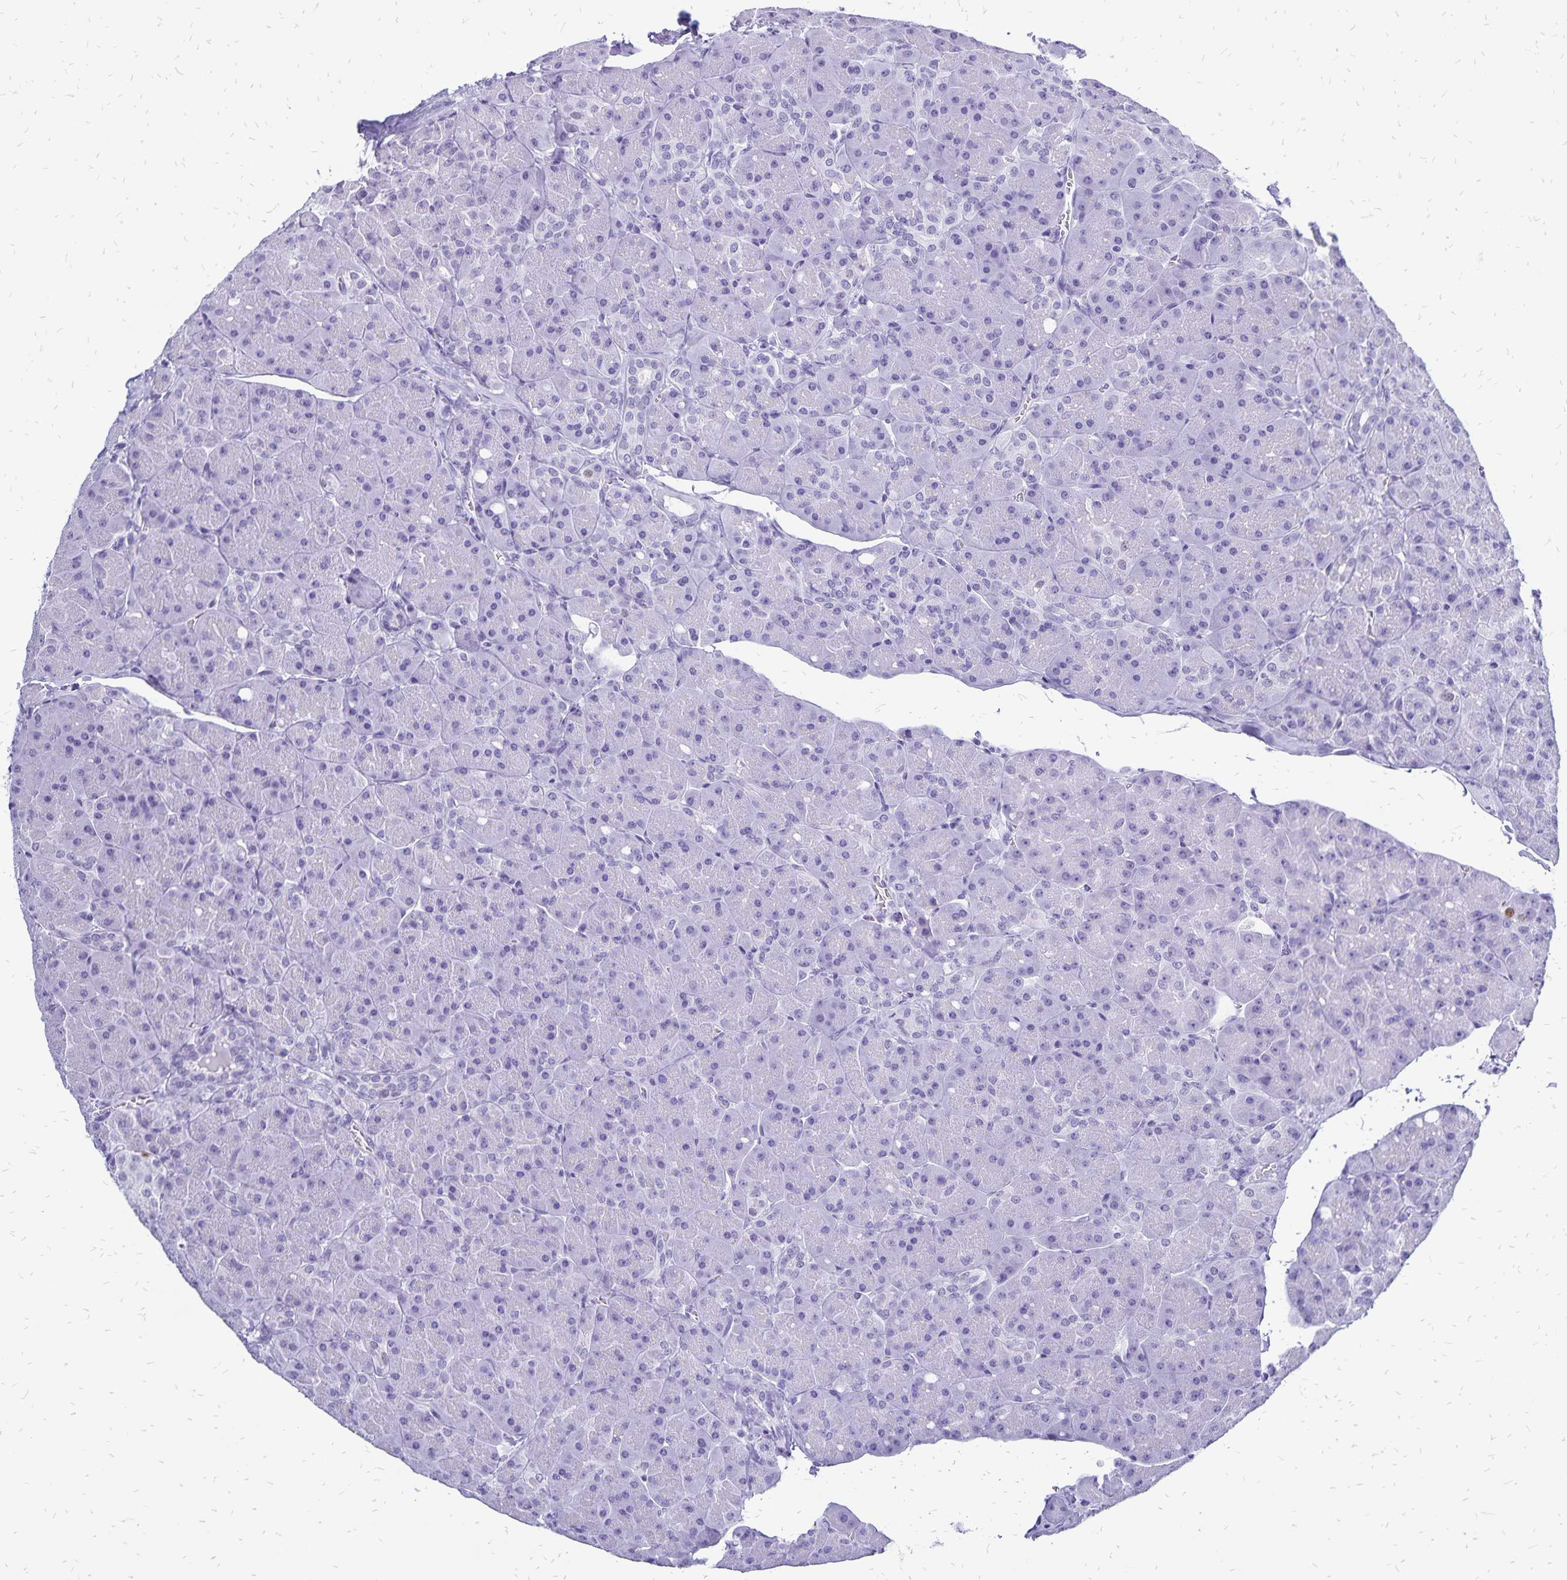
{"staining": {"intensity": "negative", "quantity": "none", "location": "none"}, "tissue": "pancreas", "cell_type": "Exocrine glandular cells", "image_type": "normal", "snomed": [{"axis": "morphology", "description": "Normal tissue, NOS"}, {"axis": "topography", "description": "Pancreas"}], "caption": "Photomicrograph shows no significant protein staining in exocrine glandular cells of normal pancreas.", "gene": "HMGB3", "patient": {"sex": "male", "age": 55}}